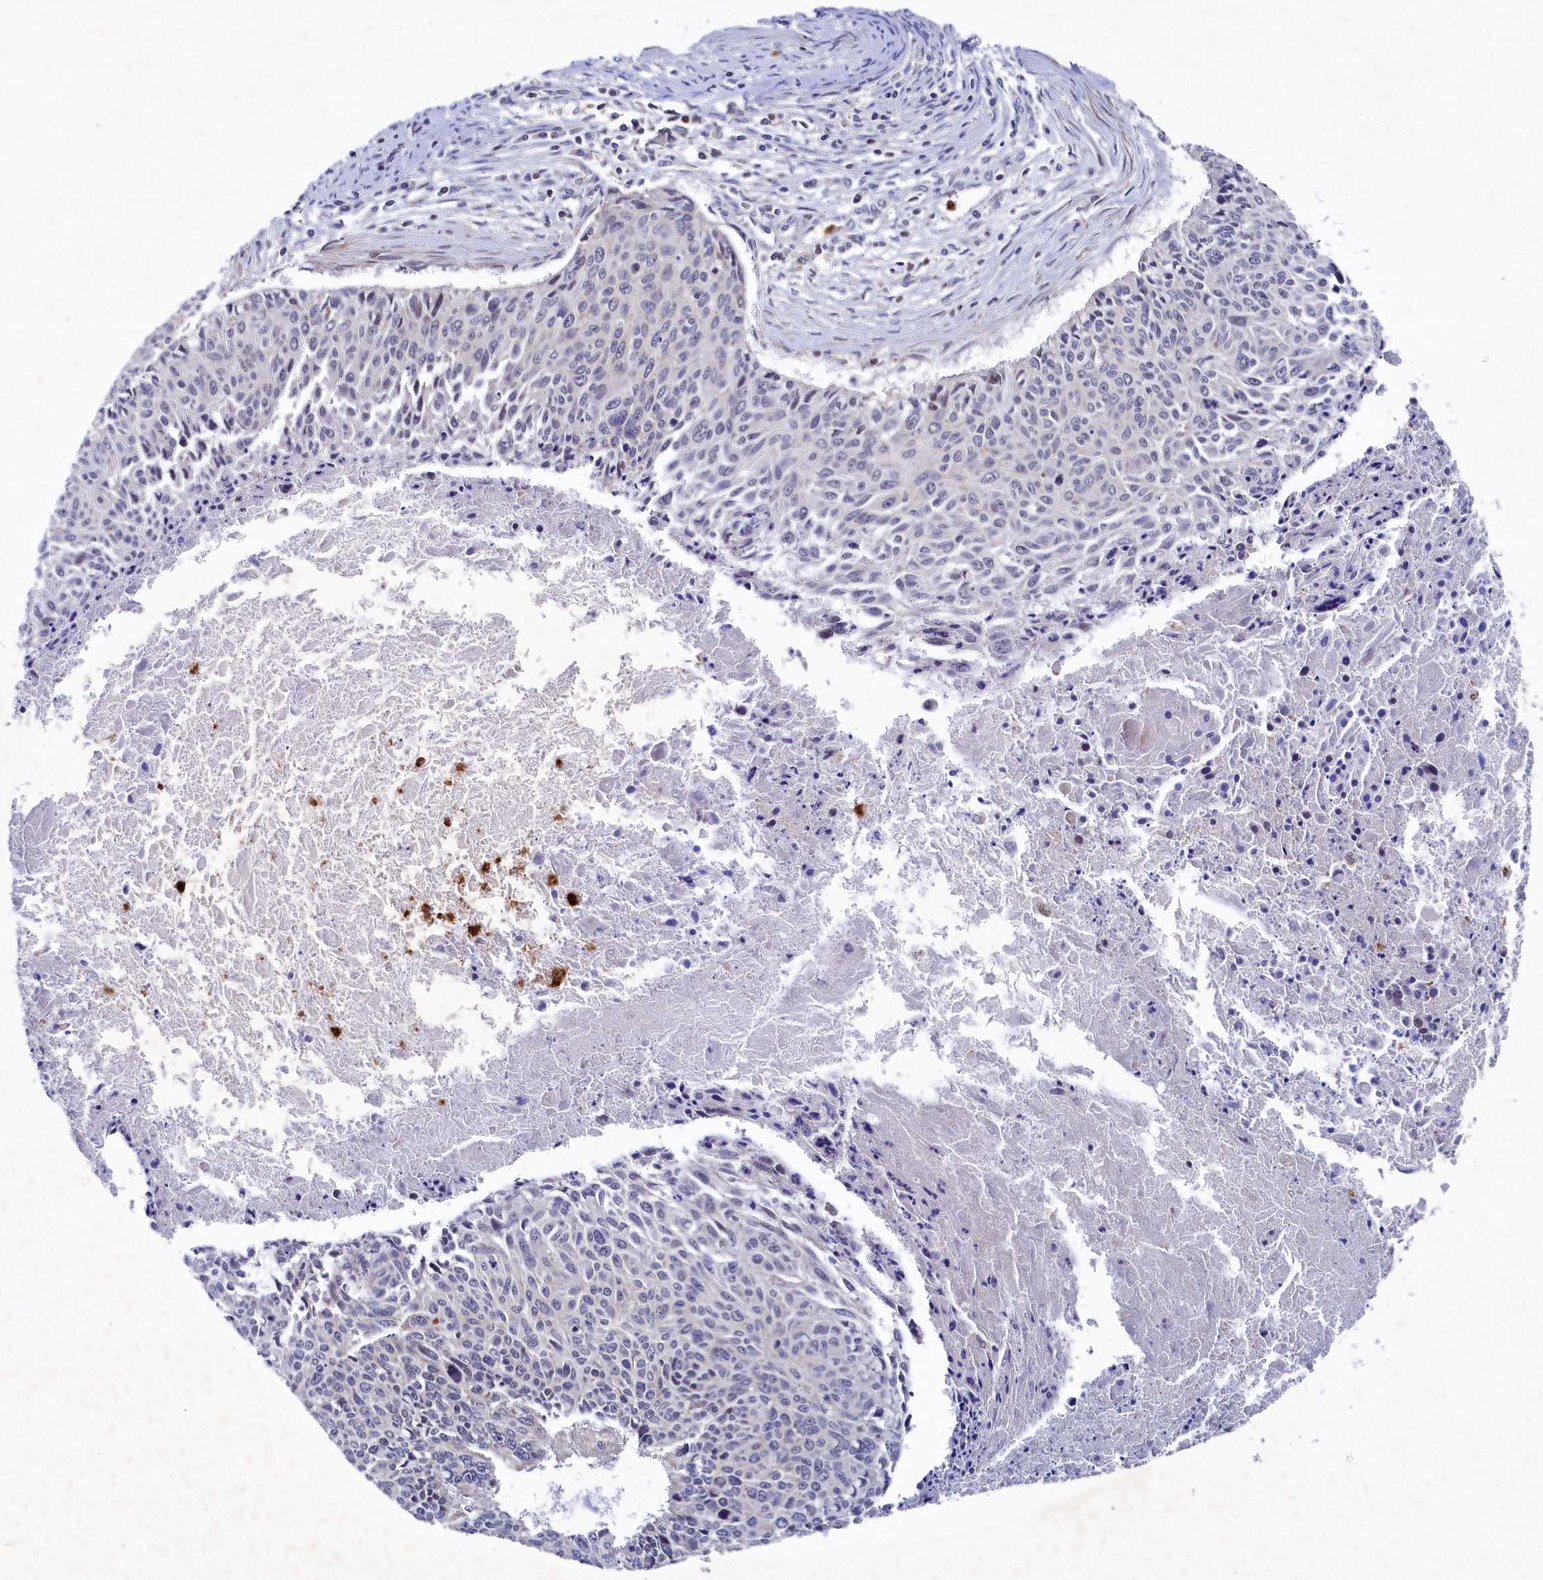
{"staining": {"intensity": "negative", "quantity": "none", "location": "none"}, "tissue": "cervical cancer", "cell_type": "Tumor cells", "image_type": "cancer", "snomed": [{"axis": "morphology", "description": "Squamous cell carcinoma, NOS"}, {"axis": "topography", "description": "Cervix"}], "caption": "Squamous cell carcinoma (cervical) was stained to show a protein in brown. There is no significant positivity in tumor cells.", "gene": "CHCHD1", "patient": {"sex": "female", "age": 55}}